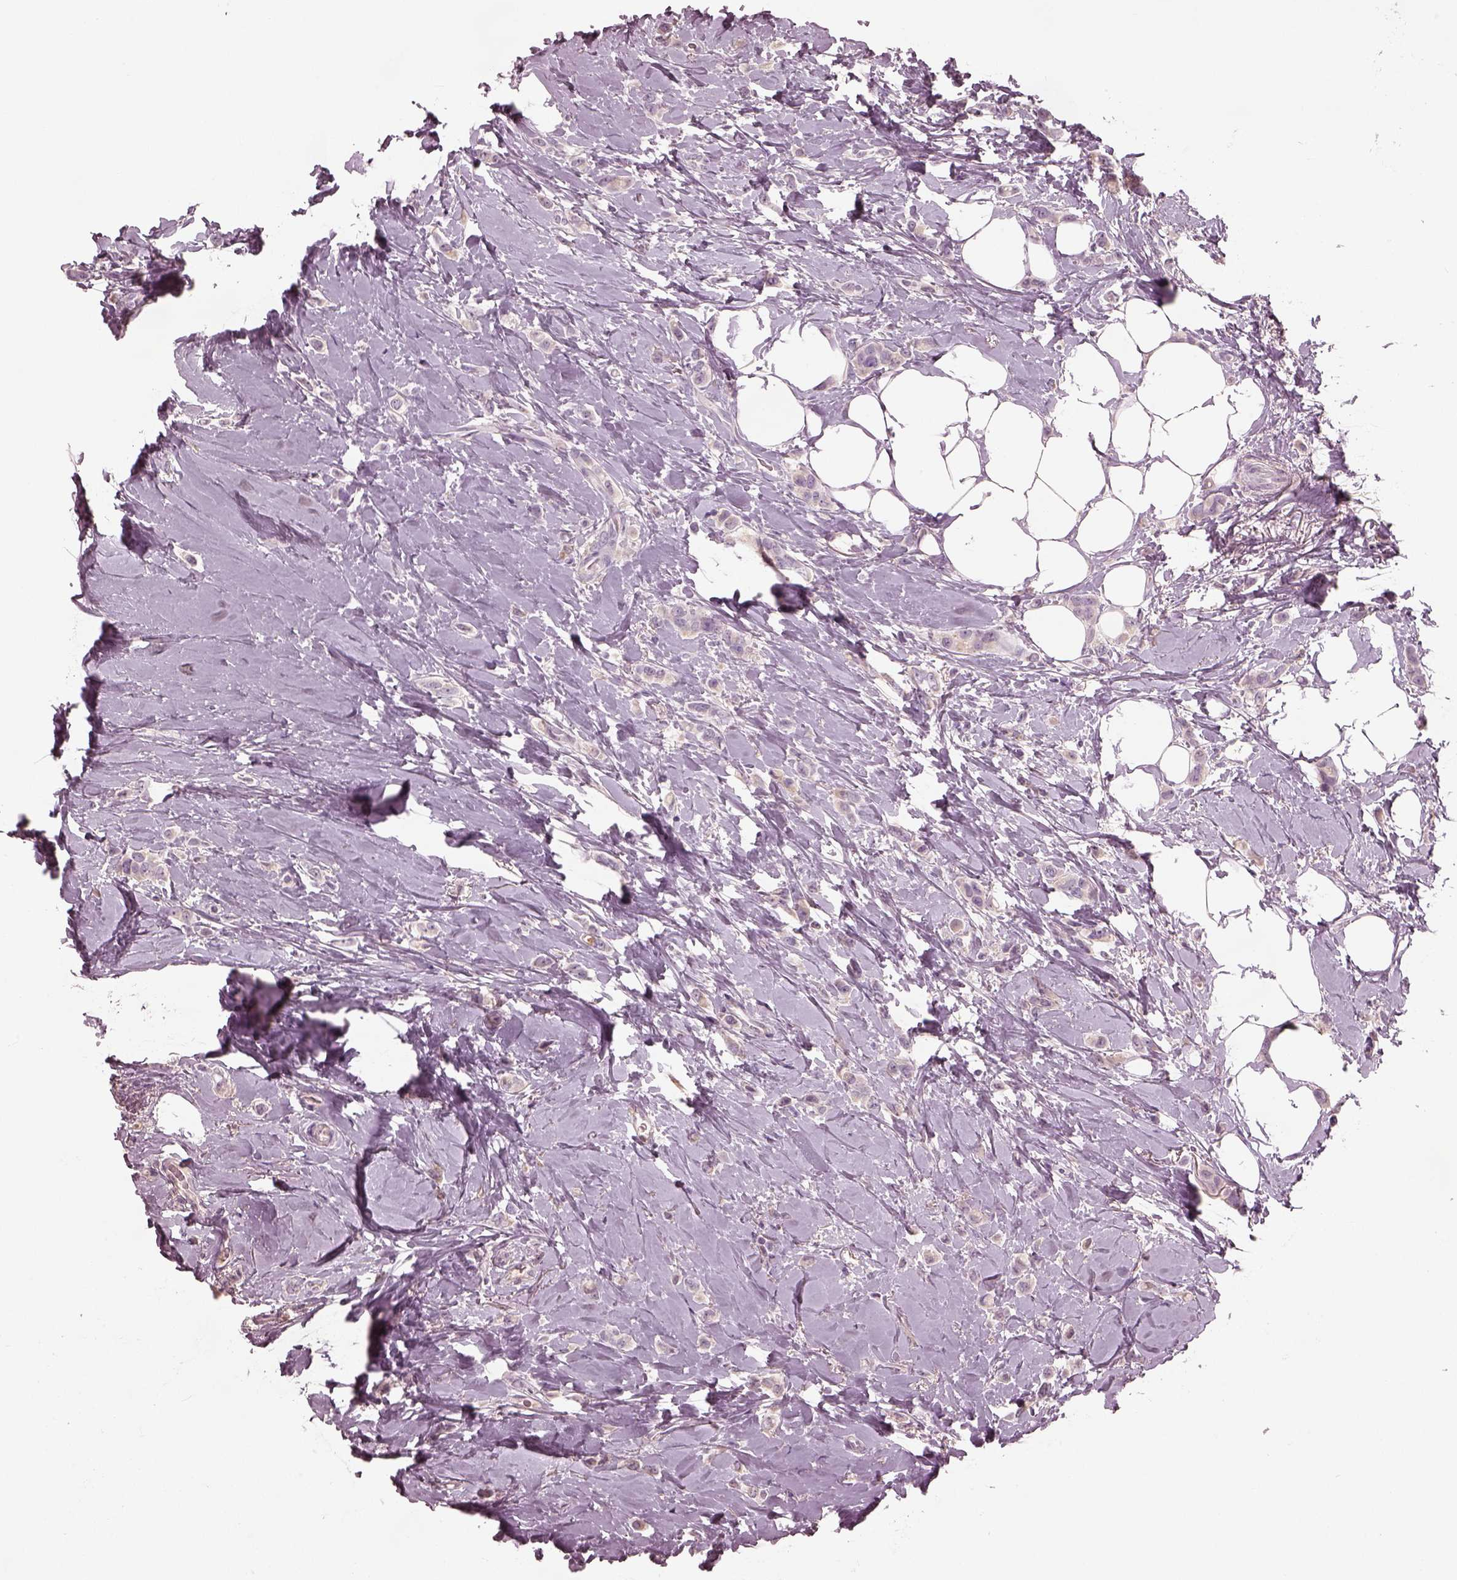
{"staining": {"intensity": "negative", "quantity": "none", "location": "none"}, "tissue": "breast cancer", "cell_type": "Tumor cells", "image_type": "cancer", "snomed": [{"axis": "morphology", "description": "Lobular carcinoma"}, {"axis": "topography", "description": "Breast"}], "caption": "A histopathology image of human breast lobular carcinoma is negative for staining in tumor cells.", "gene": "MIA", "patient": {"sex": "female", "age": 66}}